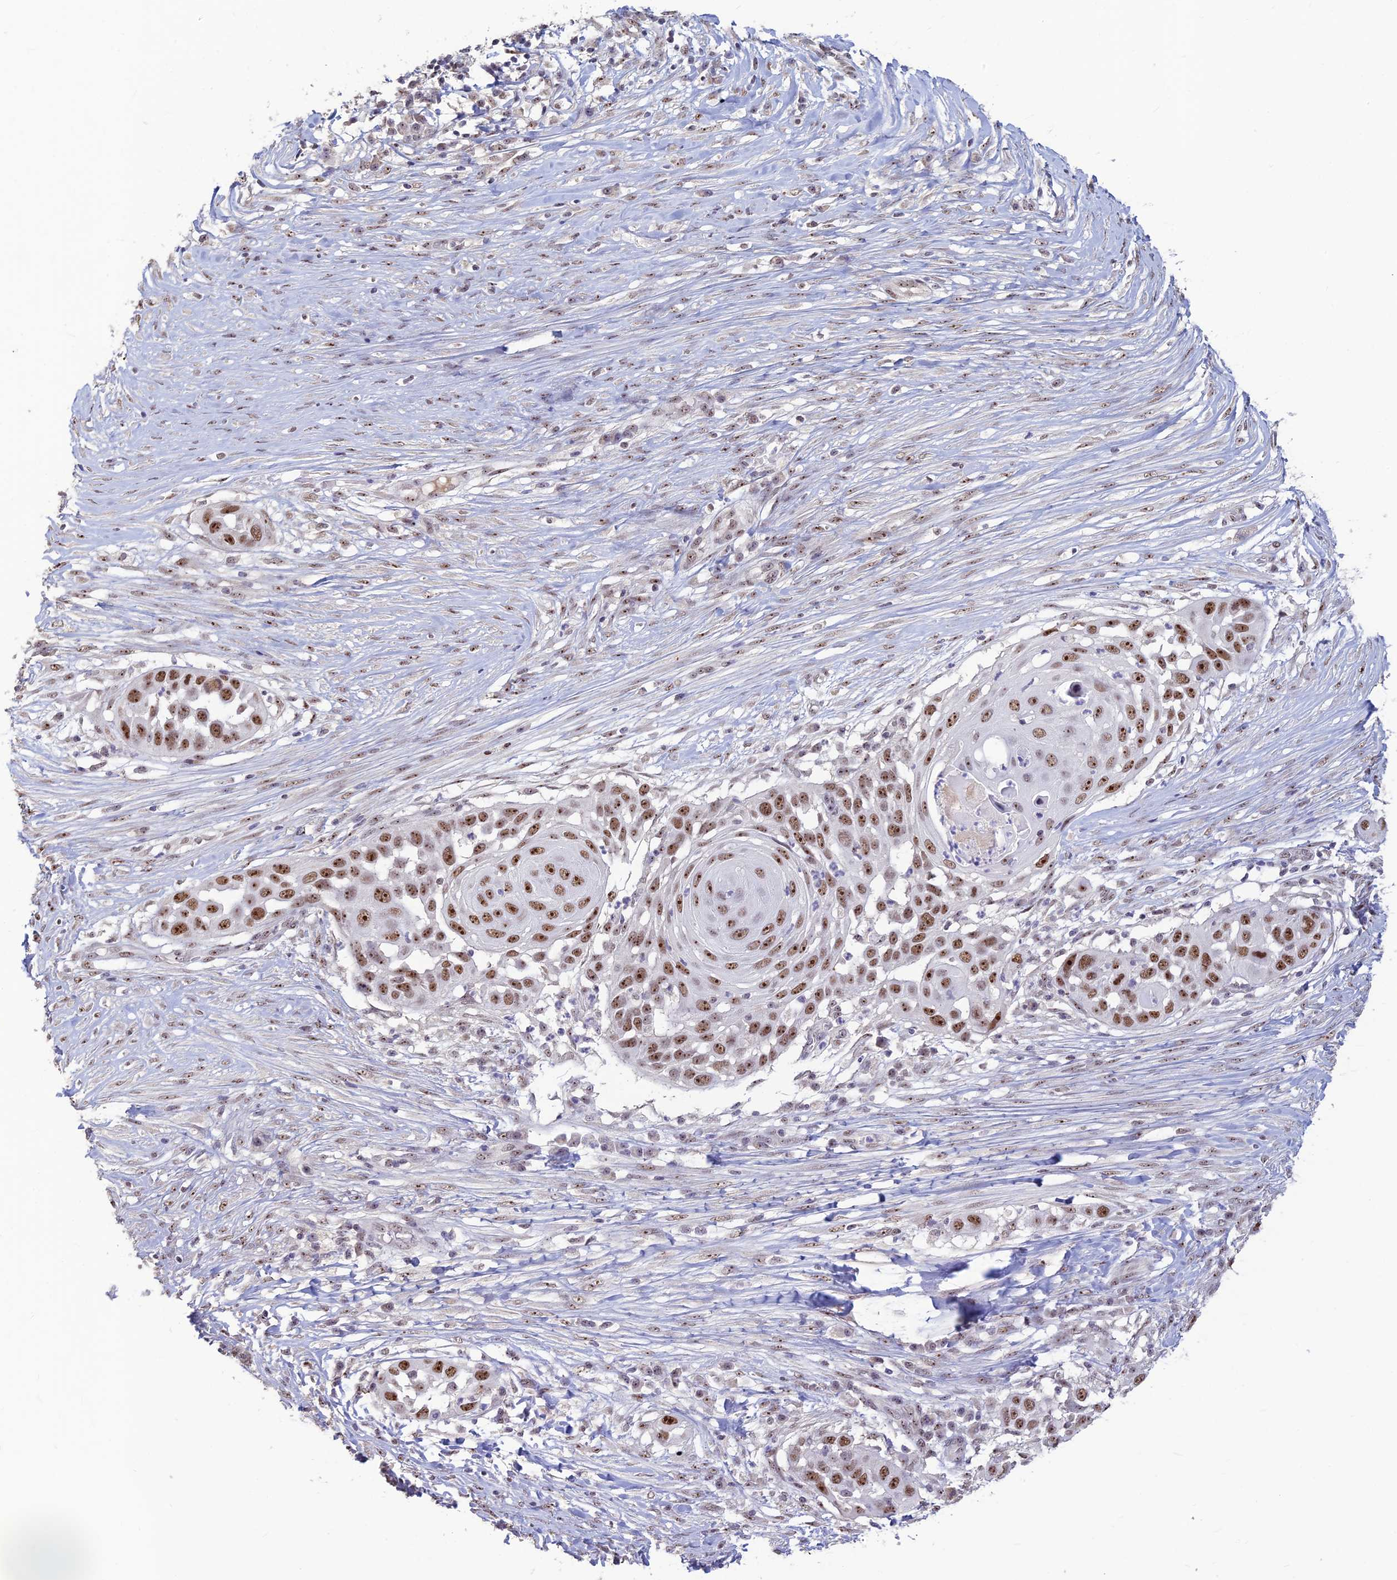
{"staining": {"intensity": "strong", "quantity": ">75%", "location": "nuclear"}, "tissue": "skin cancer", "cell_type": "Tumor cells", "image_type": "cancer", "snomed": [{"axis": "morphology", "description": "Squamous cell carcinoma, NOS"}, {"axis": "topography", "description": "Skin"}], "caption": "A micrograph showing strong nuclear expression in about >75% of tumor cells in skin squamous cell carcinoma, as visualized by brown immunohistochemical staining.", "gene": "POLR1G", "patient": {"sex": "female", "age": 44}}